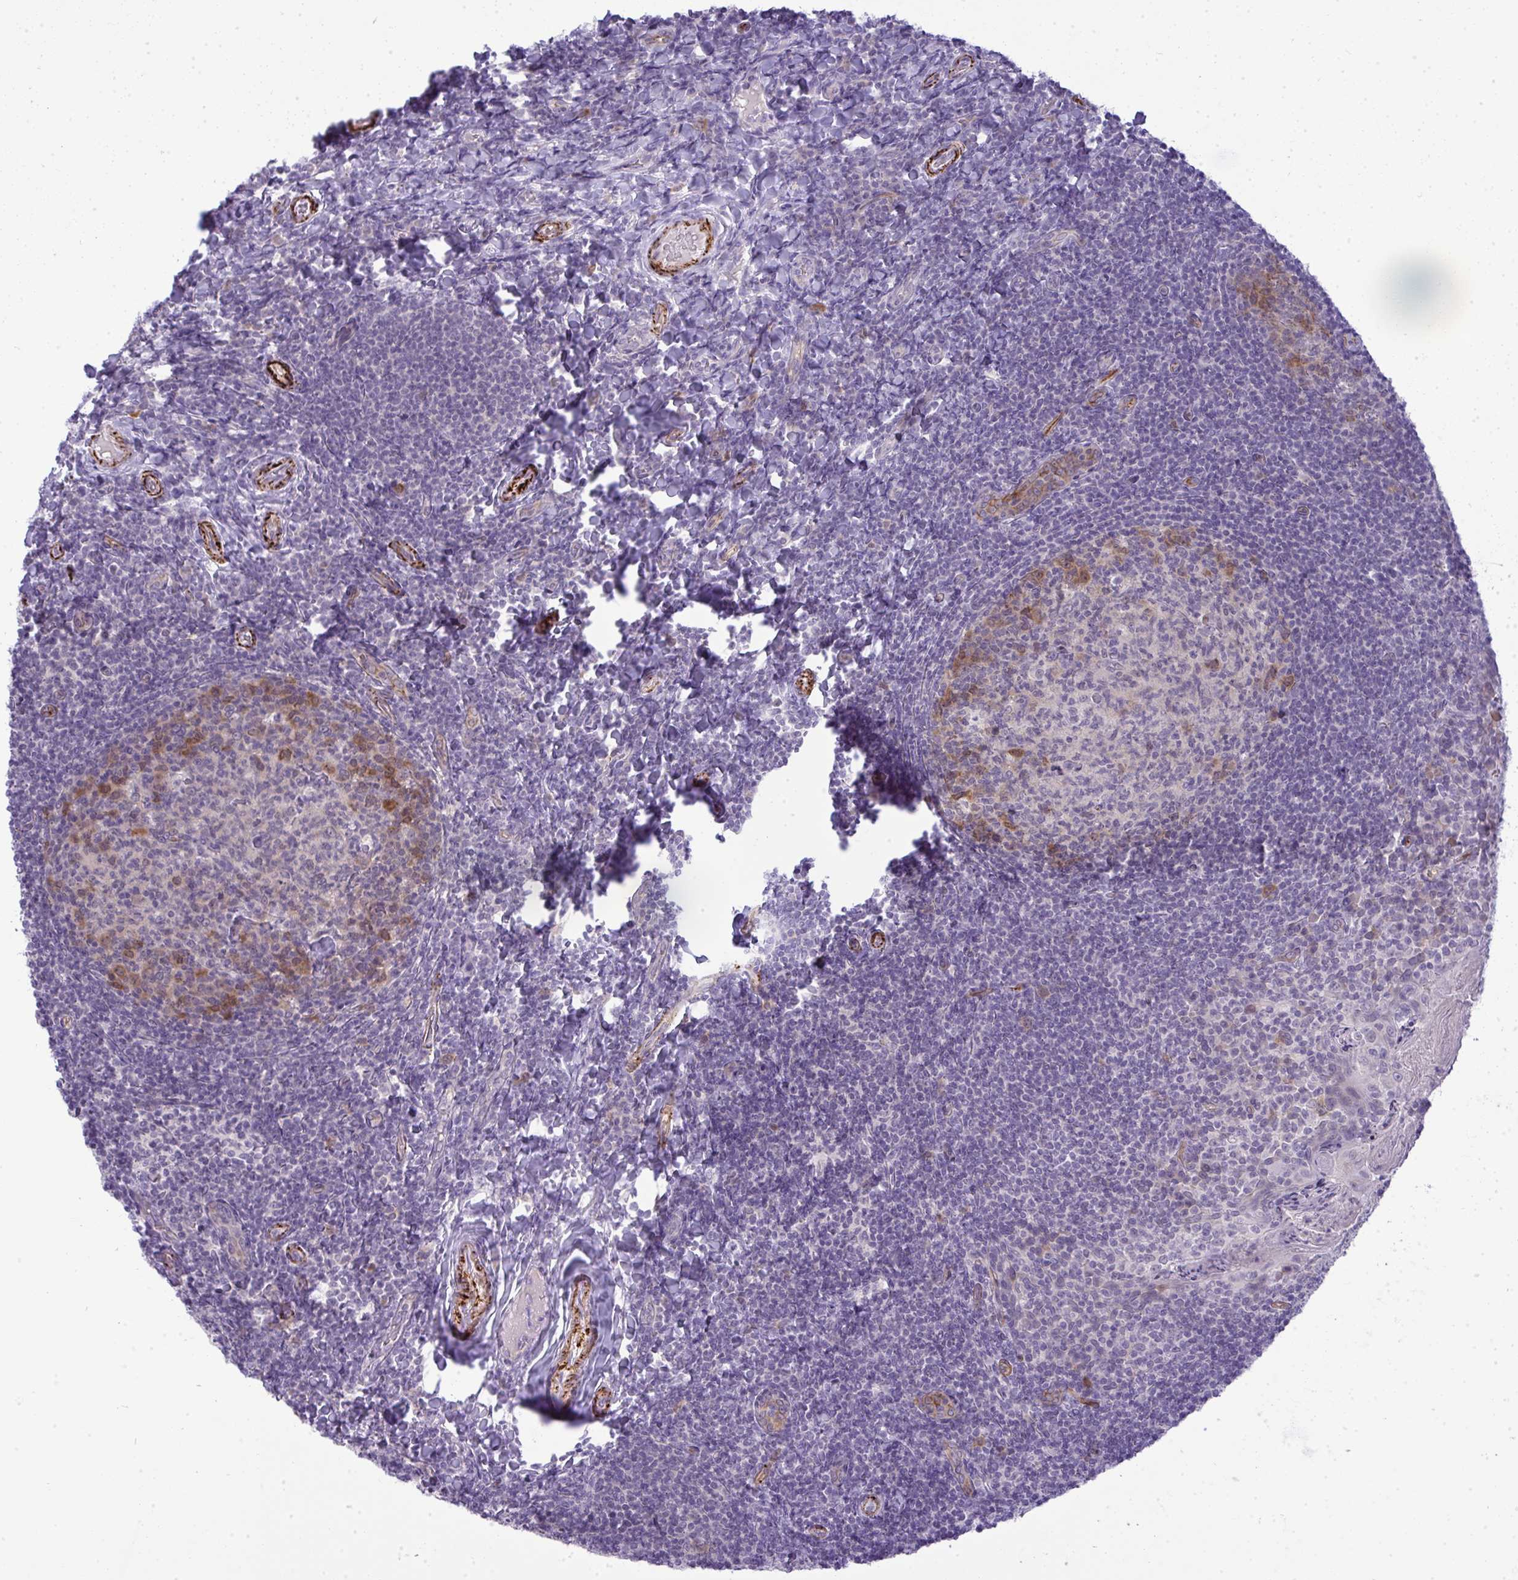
{"staining": {"intensity": "moderate", "quantity": "25%-75%", "location": "cytoplasmic/membranous"}, "tissue": "tonsil", "cell_type": "Germinal center cells", "image_type": "normal", "snomed": [{"axis": "morphology", "description": "Normal tissue, NOS"}, {"axis": "topography", "description": "Tonsil"}], "caption": "IHC (DAB (3,3'-diaminobenzidine)) staining of benign tonsil exhibits moderate cytoplasmic/membranous protein staining in approximately 25%-75% of germinal center cells.", "gene": "UBE2S", "patient": {"sex": "female", "age": 10}}